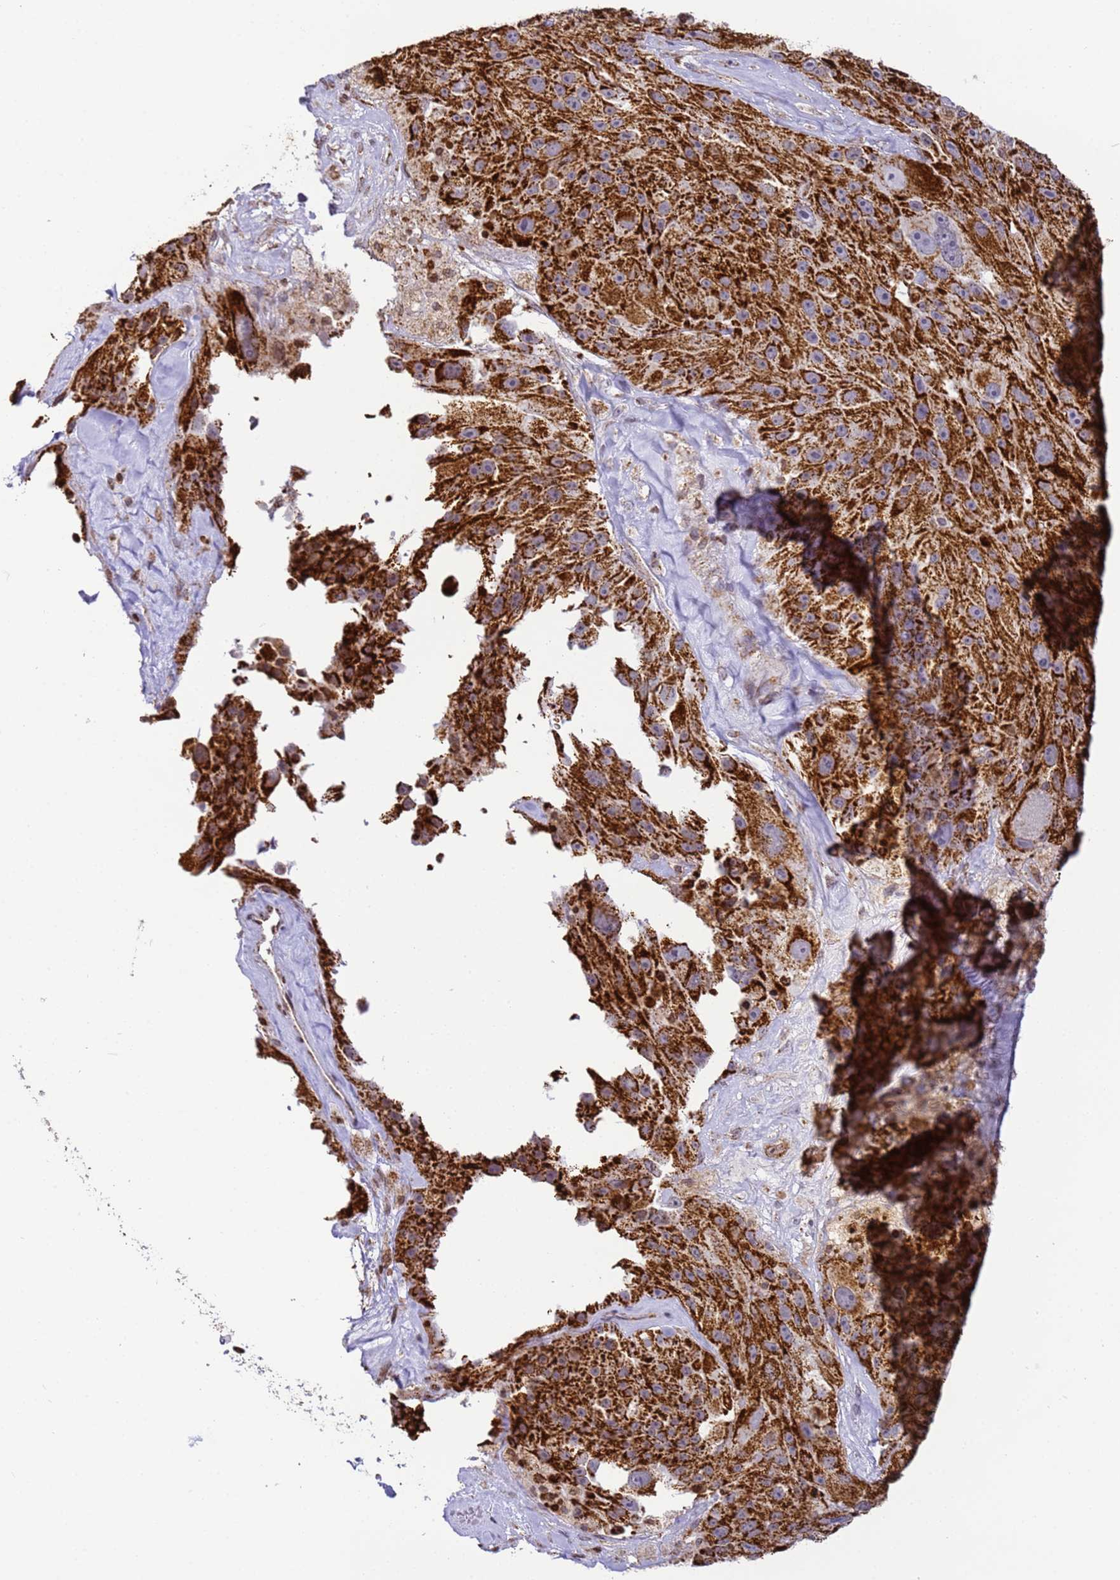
{"staining": {"intensity": "strong", "quantity": ">75%", "location": "cytoplasmic/membranous"}, "tissue": "melanoma", "cell_type": "Tumor cells", "image_type": "cancer", "snomed": [{"axis": "morphology", "description": "Malignant melanoma, Metastatic site"}, {"axis": "topography", "description": "Lymph node"}], "caption": "This is a histology image of IHC staining of malignant melanoma (metastatic site), which shows strong expression in the cytoplasmic/membranous of tumor cells.", "gene": "HSPE1", "patient": {"sex": "male", "age": 62}}